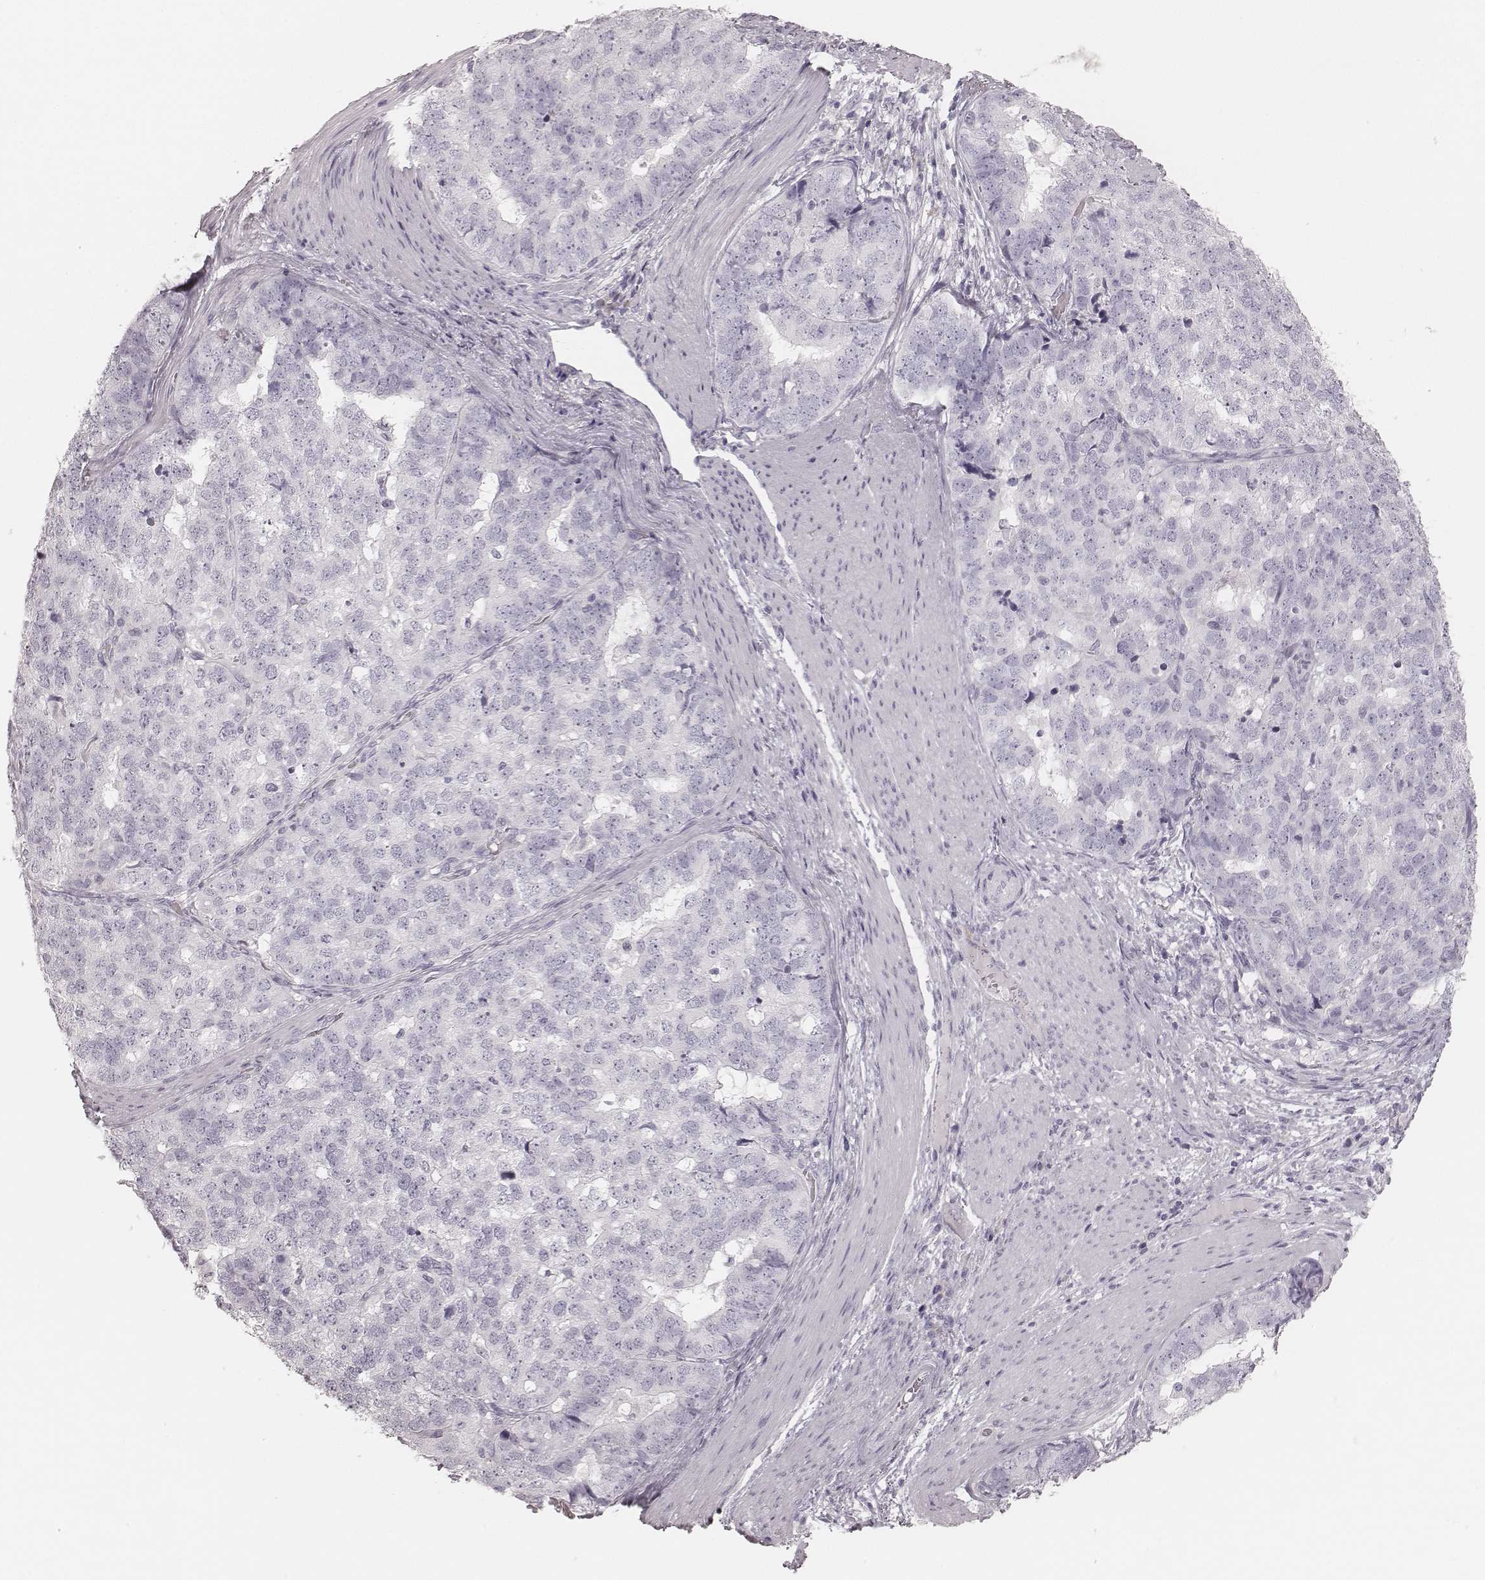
{"staining": {"intensity": "negative", "quantity": "none", "location": "none"}, "tissue": "stomach cancer", "cell_type": "Tumor cells", "image_type": "cancer", "snomed": [{"axis": "morphology", "description": "Adenocarcinoma, NOS"}, {"axis": "topography", "description": "Stomach"}], "caption": "This photomicrograph is of stomach cancer (adenocarcinoma) stained with immunohistochemistry to label a protein in brown with the nuclei are counter-stained blue. There is no staining in tumor cells.", "gene": "KRT82", "patient": {"sex": "male", "age": 69}}